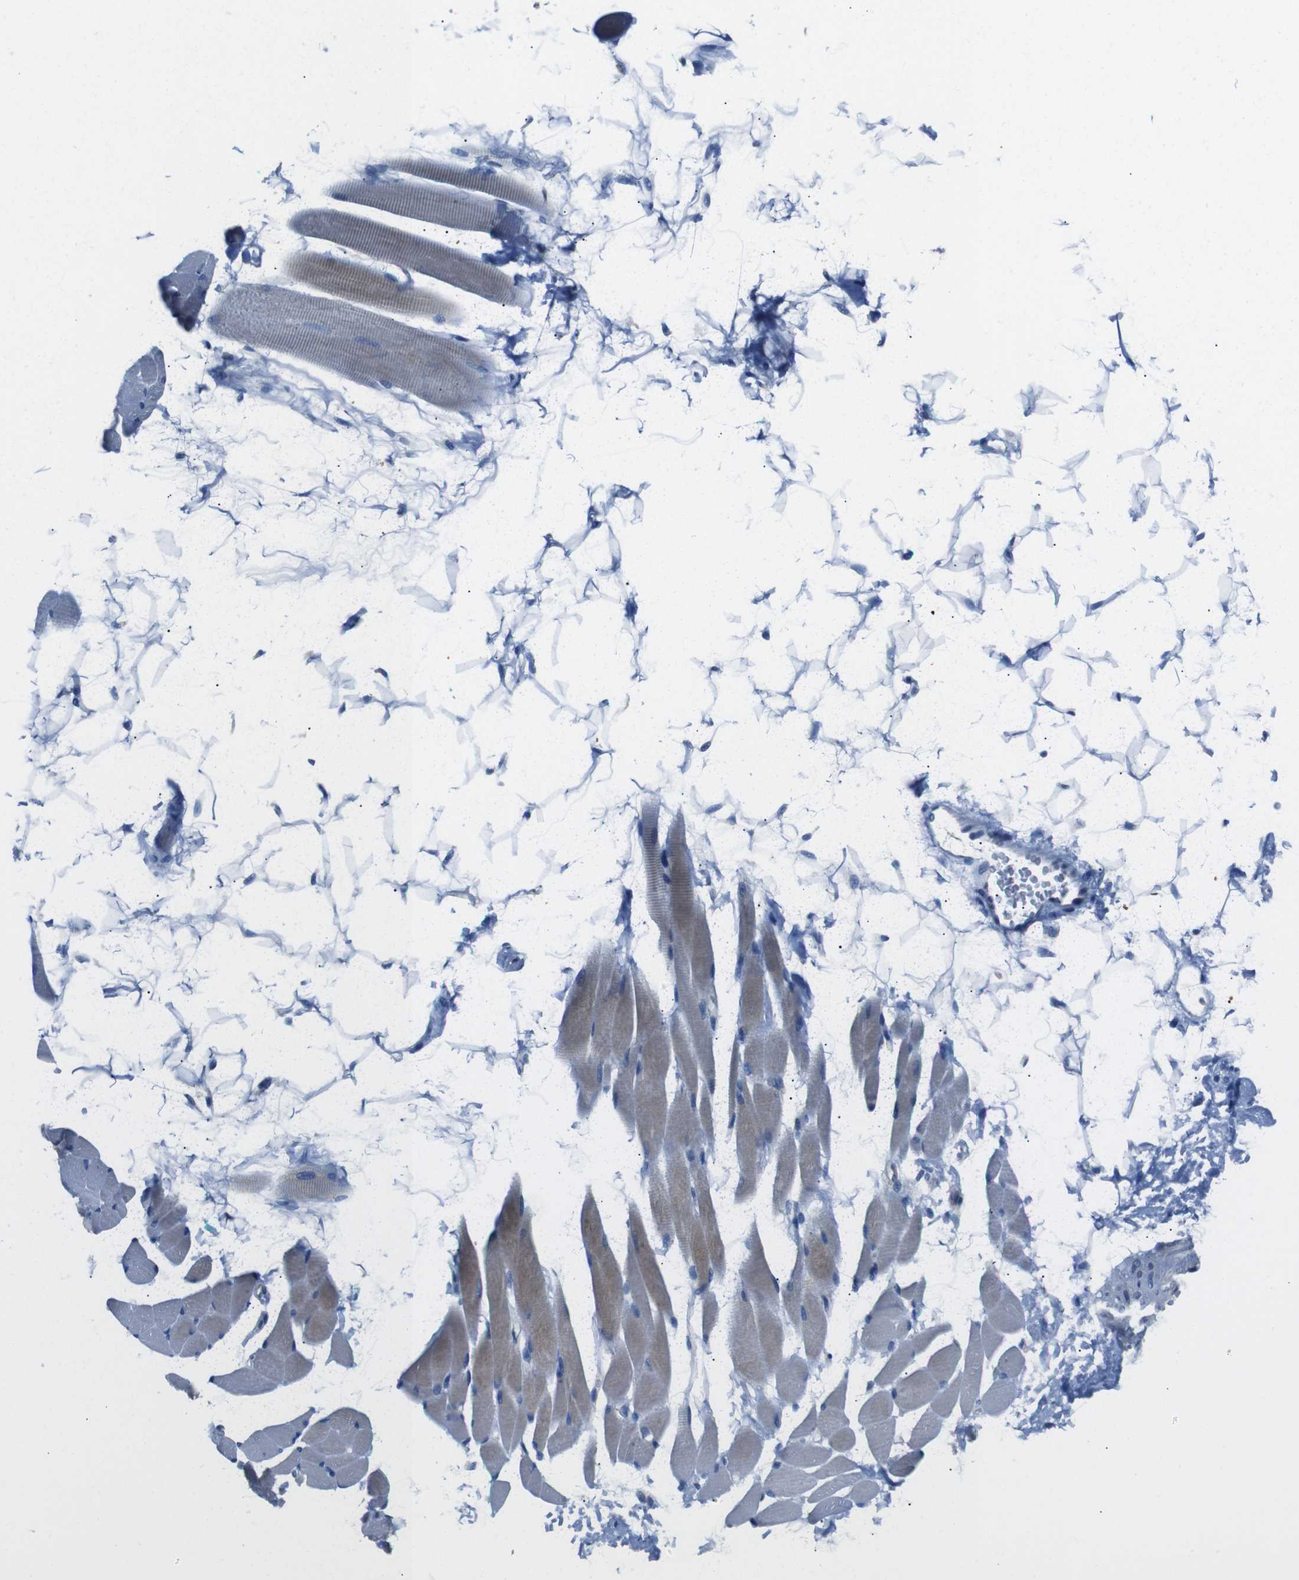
{"staining": {"intensity": "weak", "quantity": "<25%", "location": "cytoplasmic/membranous"}, "tissue": "skeletal muscle", "cell_type": "Myocytes", "image_type": "normal", "snomed": [{"axis": "morphology", "description": "Normal tissue, NOS"}, {"axis": "topography", "description": "Skeletal muscle"}, {"axis": "topography", "description": "Oral tissue"}, {"axis": "topography", "description": "Peripheral nerve tissue"}], "caption": "The photomicrograph shows no significant staining in myocytes of skeletal muscle.", "gene": "DCP1A", "patient": {"sex": "female", "age": 84}}